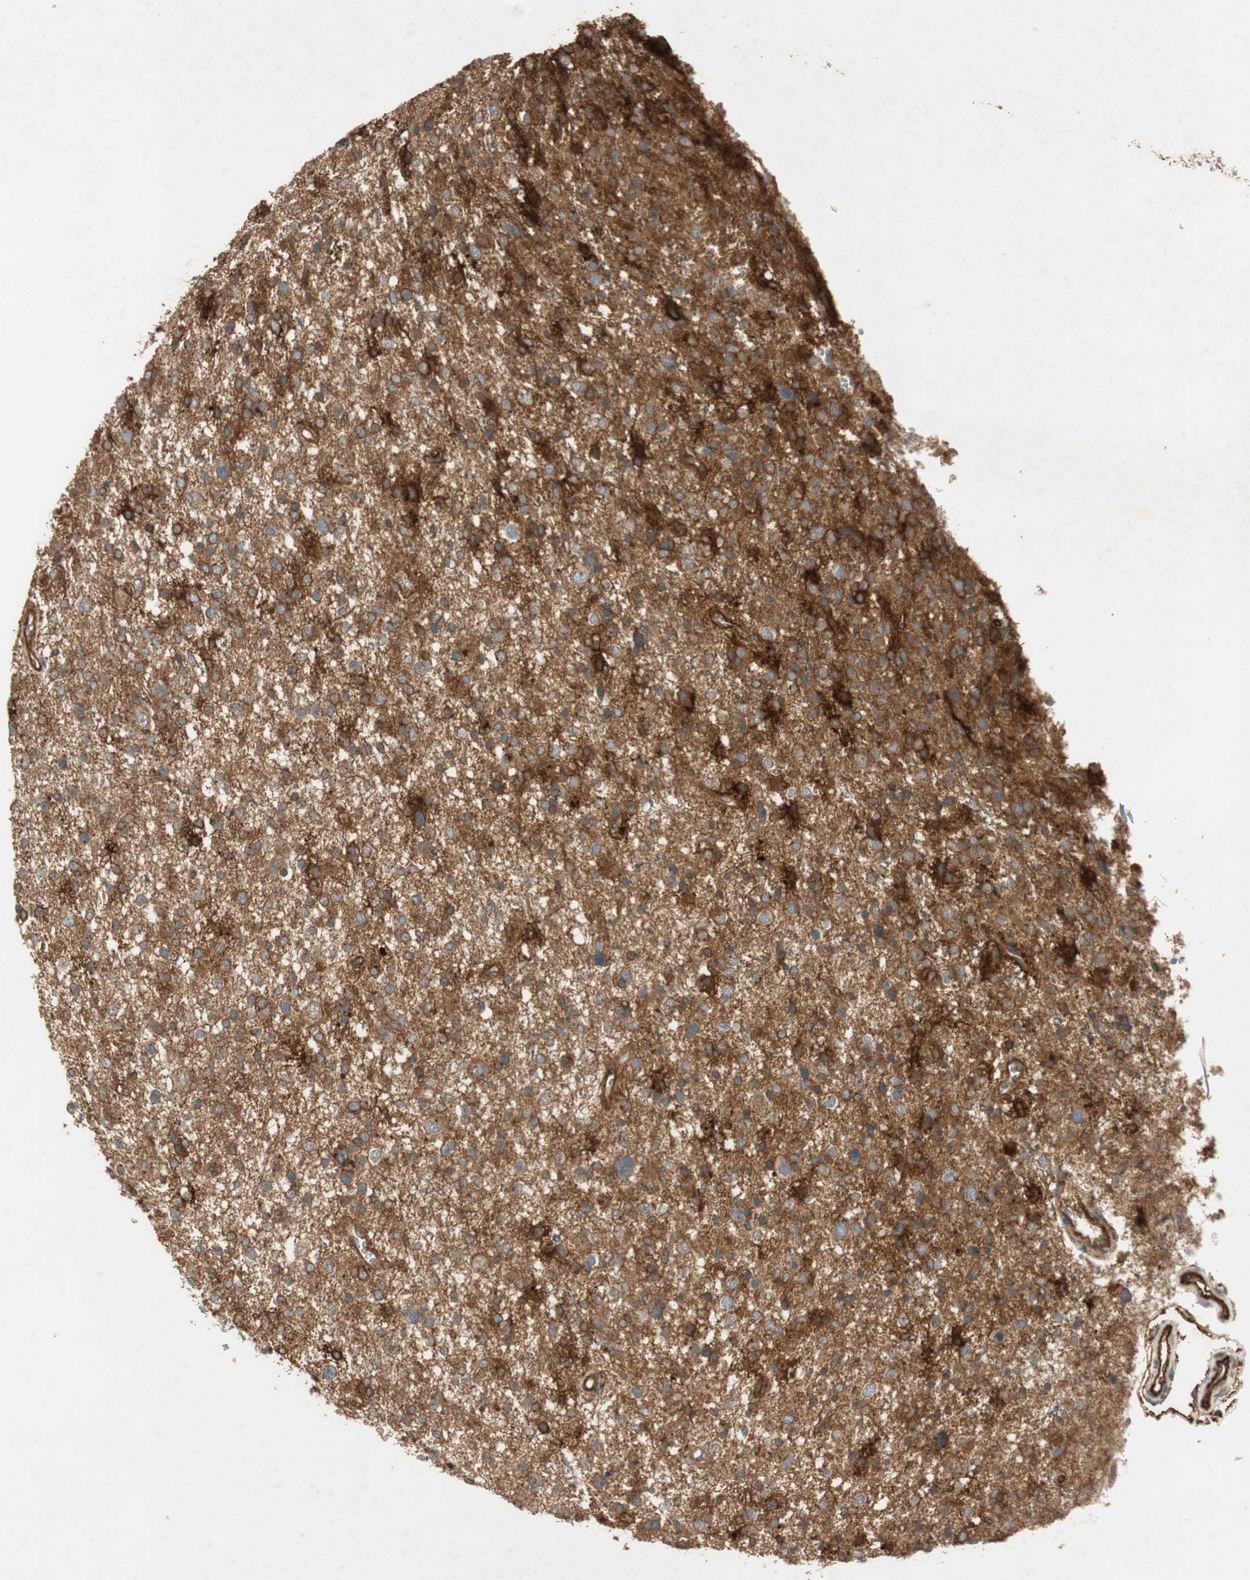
{"staining": {"intensity": "strong", "quantity": ">75%", "location": "cytoplasmic/membranous"}, "tissue": "glioma", "cell_type": "Tumor cells", "image_type": "cancer", "snomed": [{"axis": "morphology", "description": "Glioma, malignant, Low grade"}, {"axis": "topography", "description": "Brain"}], "caption": "A brown stain shows strong cytoplasmic/membranous staining of a protein in human glioma tumor cells.", "gene": "BTN3A3", "patient": {"sex": "female", "age": 37}}